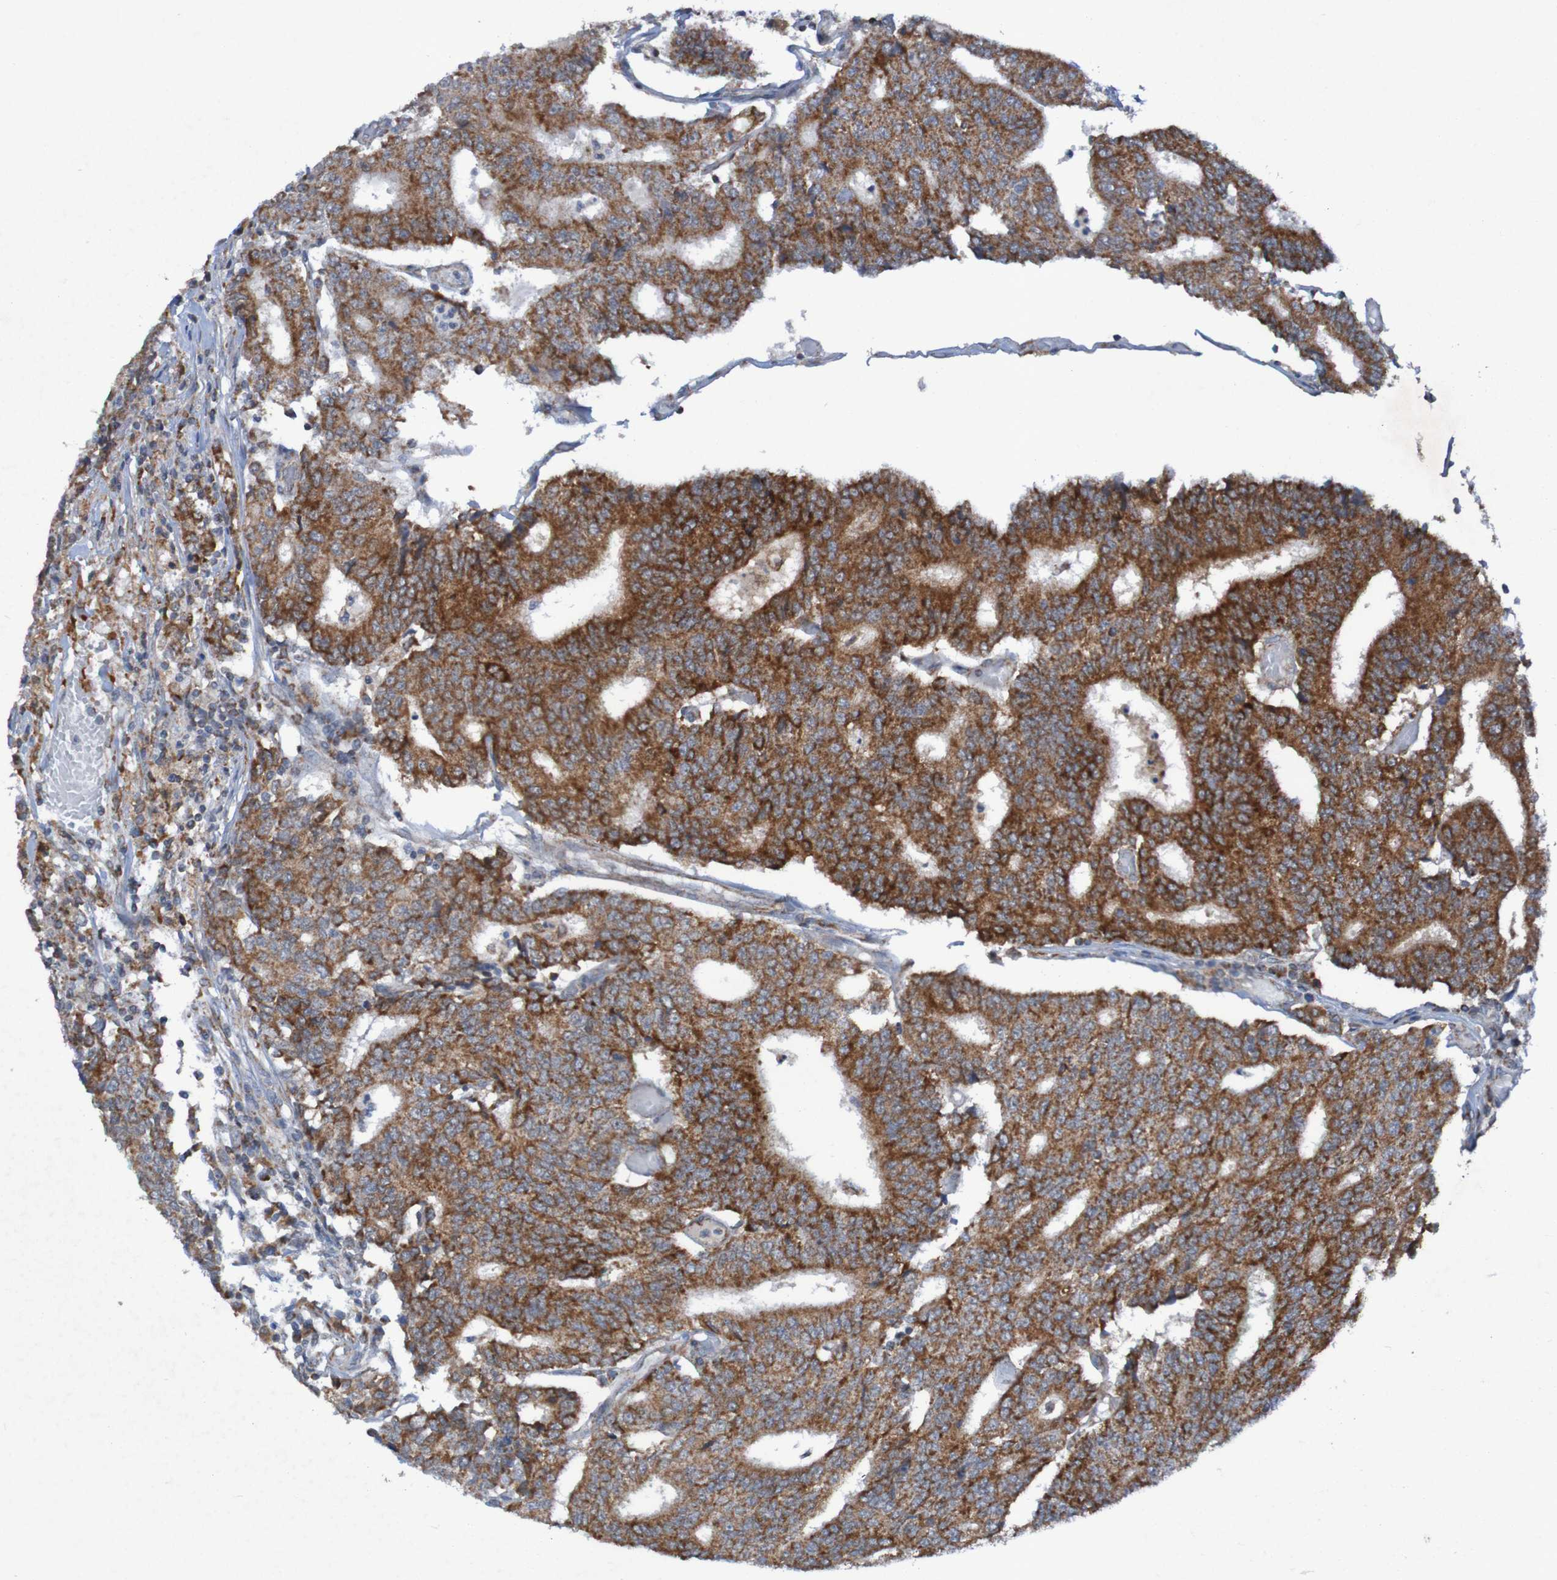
{"staining": {"intensity": "strong", "quantity": ">75%", "location": "cytoplasmic/membranous"}, "tissue": "prostate cancer", "cell_type": "Tumor cells", "image_type": "cancer", "snomed": [{"axis": "morphology", "description": "Normal tissue, NOS"}, {"axis": "morphology", "description": "Adenocarcinoma, High grade"}, {"axis": "topography", "description": "Prostate"}, {"axis": "topography", "description": "Seminal veicle"}], "caption": "Prostate high-grade adenocarcinoma tissue shows strong cytoplasmic/membranous staining in approximately >75% of tumor cells, visualized by immunohistochemistry.", "gene": "CCDC51", "patient": {"sex": "male", "age": 55}}